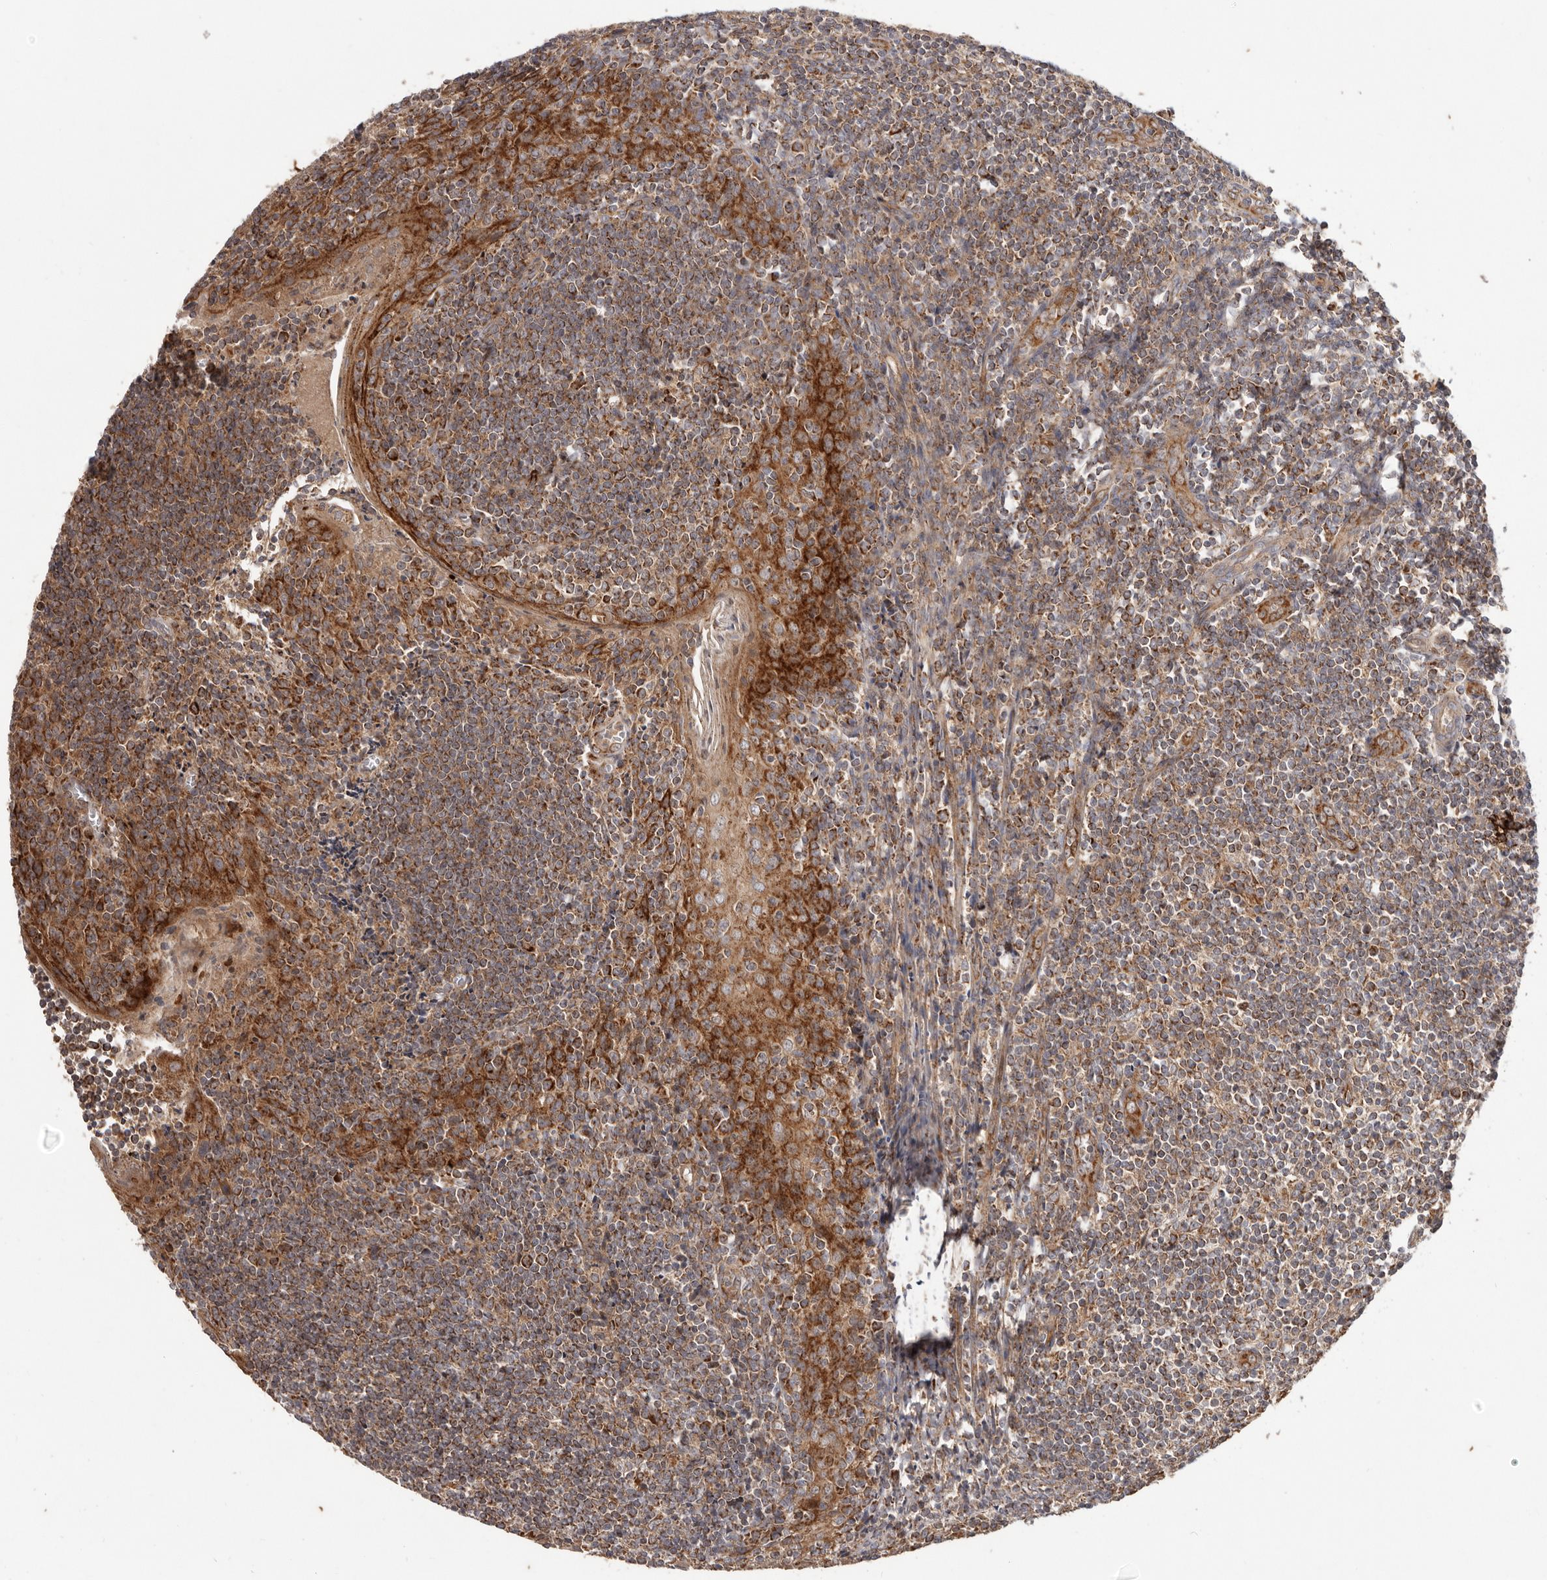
{"staining": {"intensity": "strong", "quantity": ">75%", "location": "cytoplasmic/membranous"}, "tissue": "tonsil", "cell_type": "Germinal center cells", "image_type": "normal", "snomed": [{"axis": "morphology", "description": "Normal tissue, NOS"}, {"axis": "topography", "description": "Tonsil"}], "caption": "Tonsil stained with DAB immunohistochemistry (IHC) shows high levels of strong cytoplasmic/membranous expression in about >75% of germinal center cells.", "gene": "MRPS10", "patient": {"sex": "male", "age": 27}}